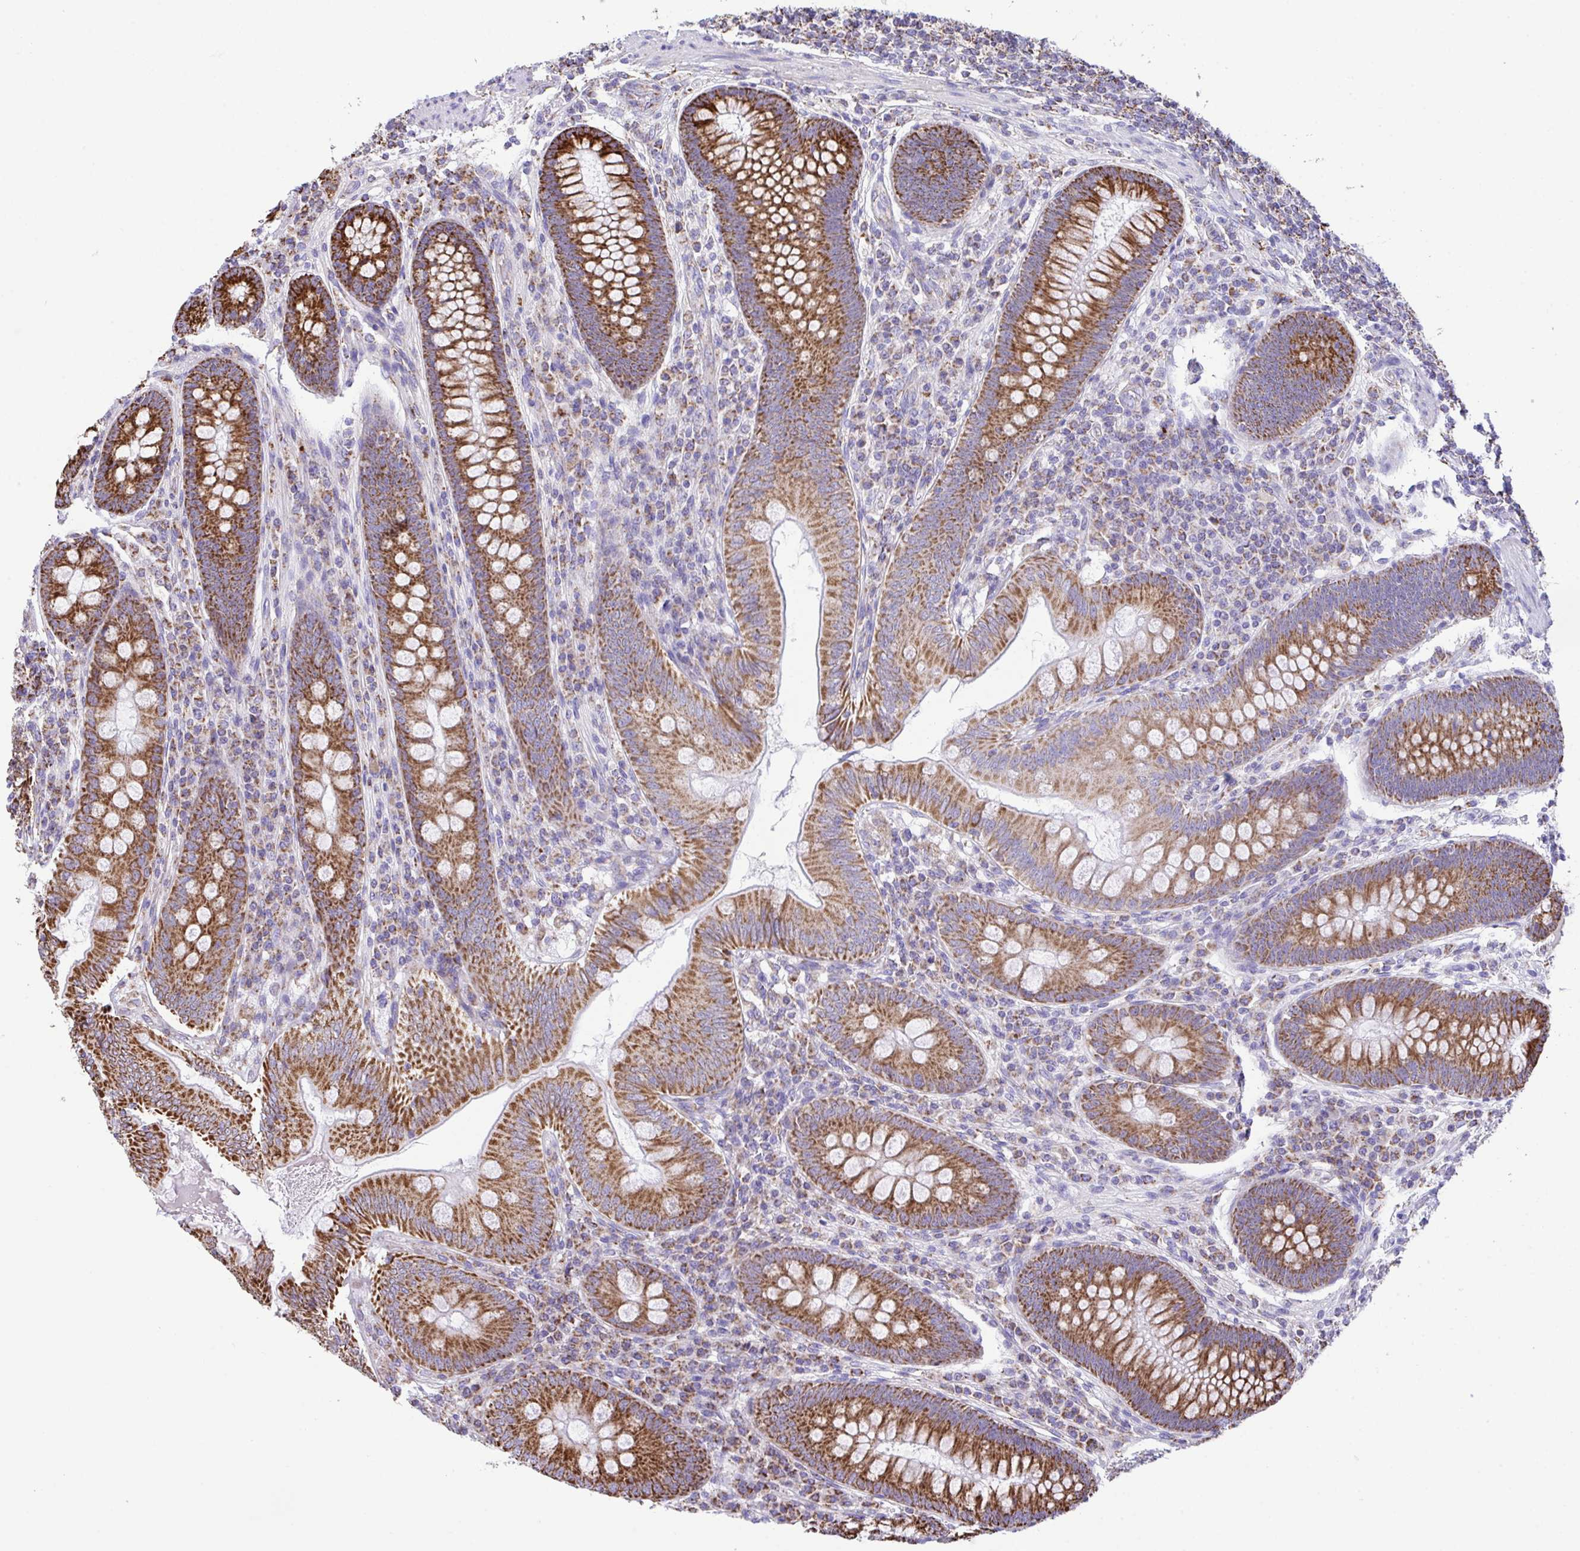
{"staining": {"intensity": "strong", "quantity": ">75%", "location": "cytoplasmic/membranous"}, "tissue": "appendix", "cell_type": "Glandular cells", "image_type": "normal", "snomed": [{"axis": "morphology", "description": "Normal tissue, NOS"}, {"axis": "topography", "description": "Appendix"}], "caption": "Normal appendix was stained to show a protein in brown. There is high levels of strong cytoplasmic/membranous positivity in about >75% of glandular cells.", "gene": "PCMTD2", "patient": {"sex": "male", "age": 71}}